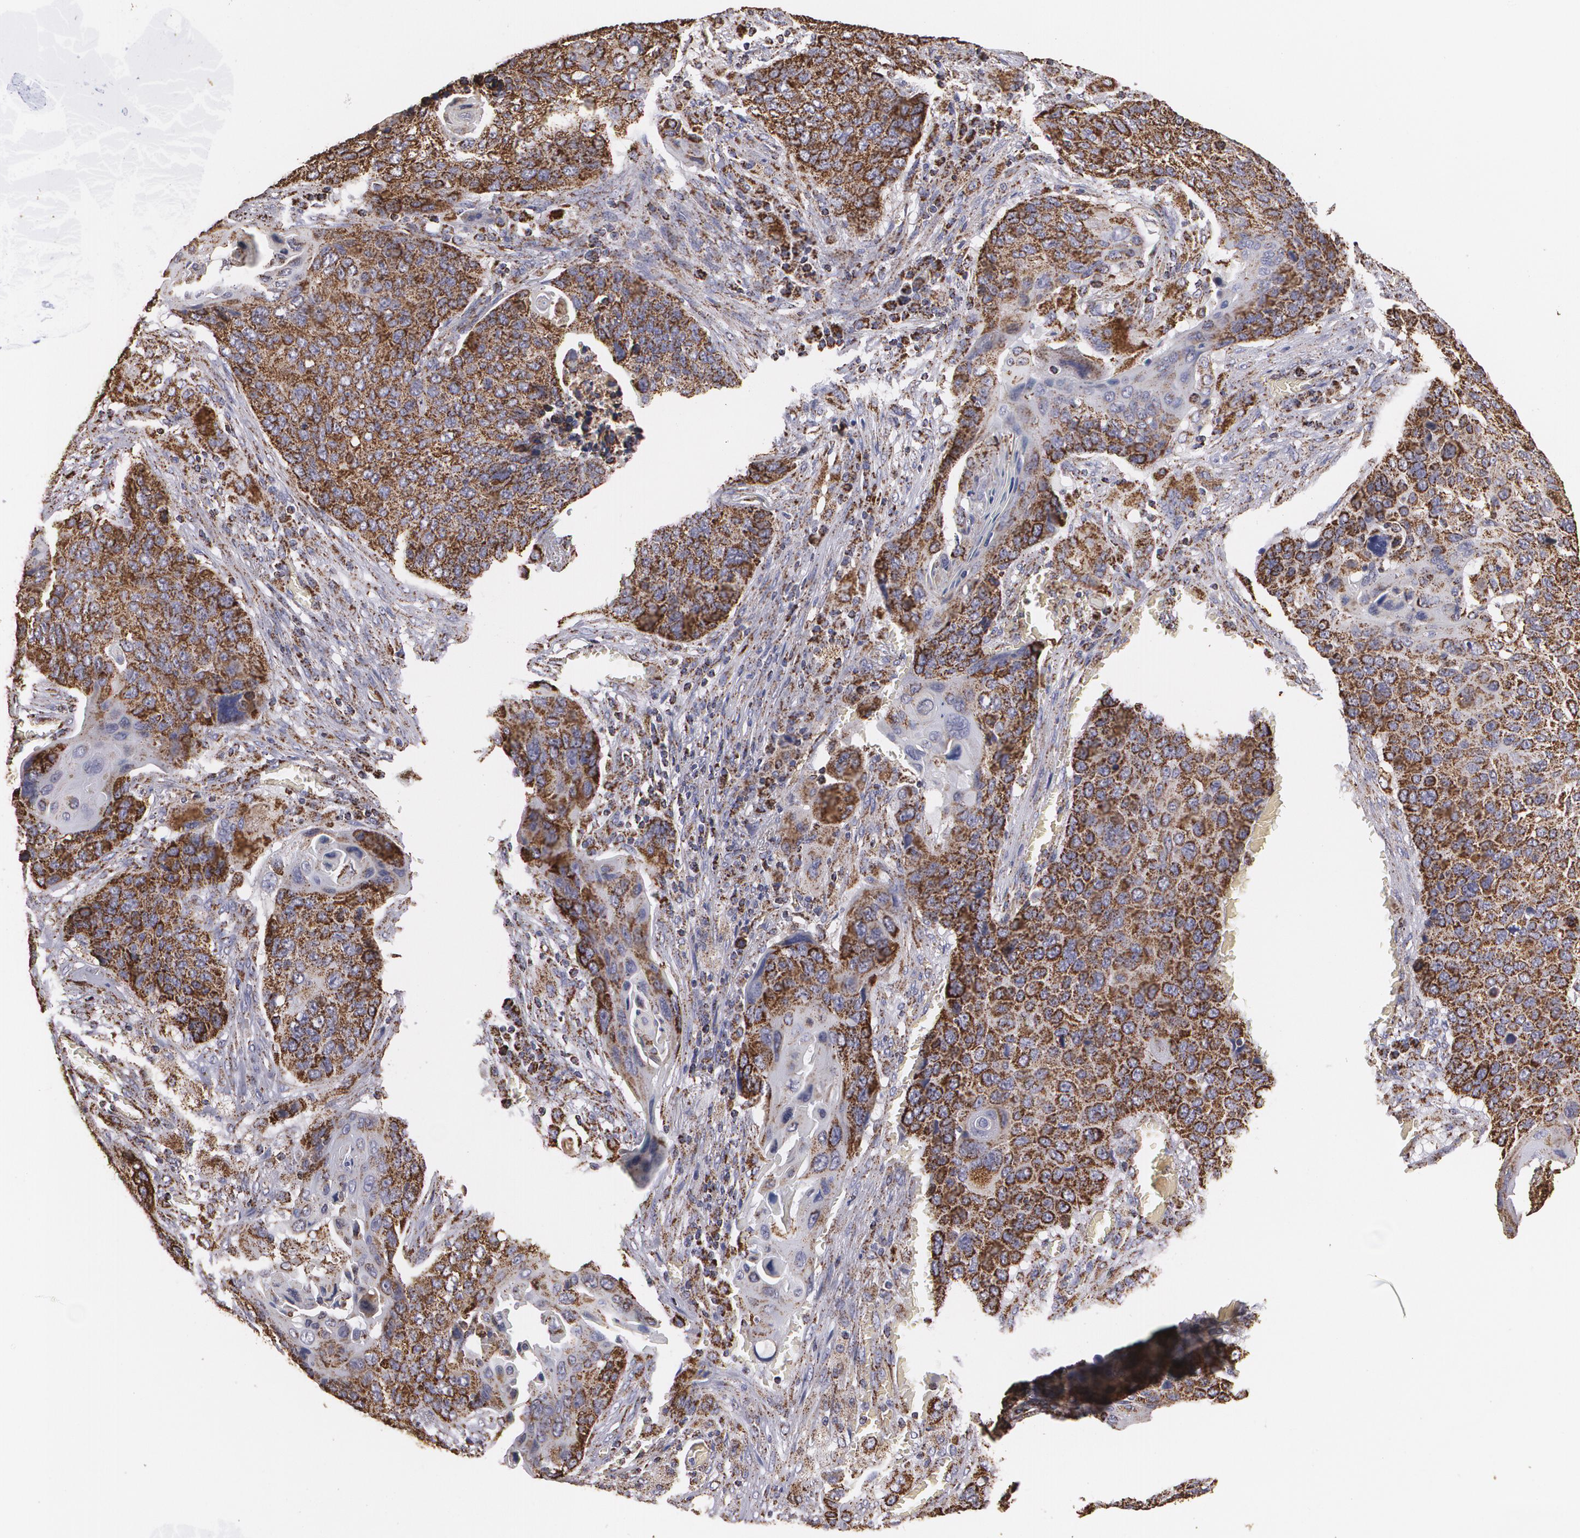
{"staining": {"intensity": "strong", "quantity": ">75%", "location": "cytoplasmic/membranous"}, "tissue": "lung cancer", "cell_type": "Tumor cells", "image_type": "cancer", "snomed": [{"axis": "morphology", "description": "Squamous cell carcinoma, NOS"}, {"axis": "topography", "description": "Lung"}], "caption": "This is a micrograph of immunohistochemistry staining of lung cancer (squamous cell carcinoma), which shows strong positivity in the cytoplasmic/membranous of tumor cells.", "gene": "HSPD1", "patient": {"sex": "male", "age": 68}}